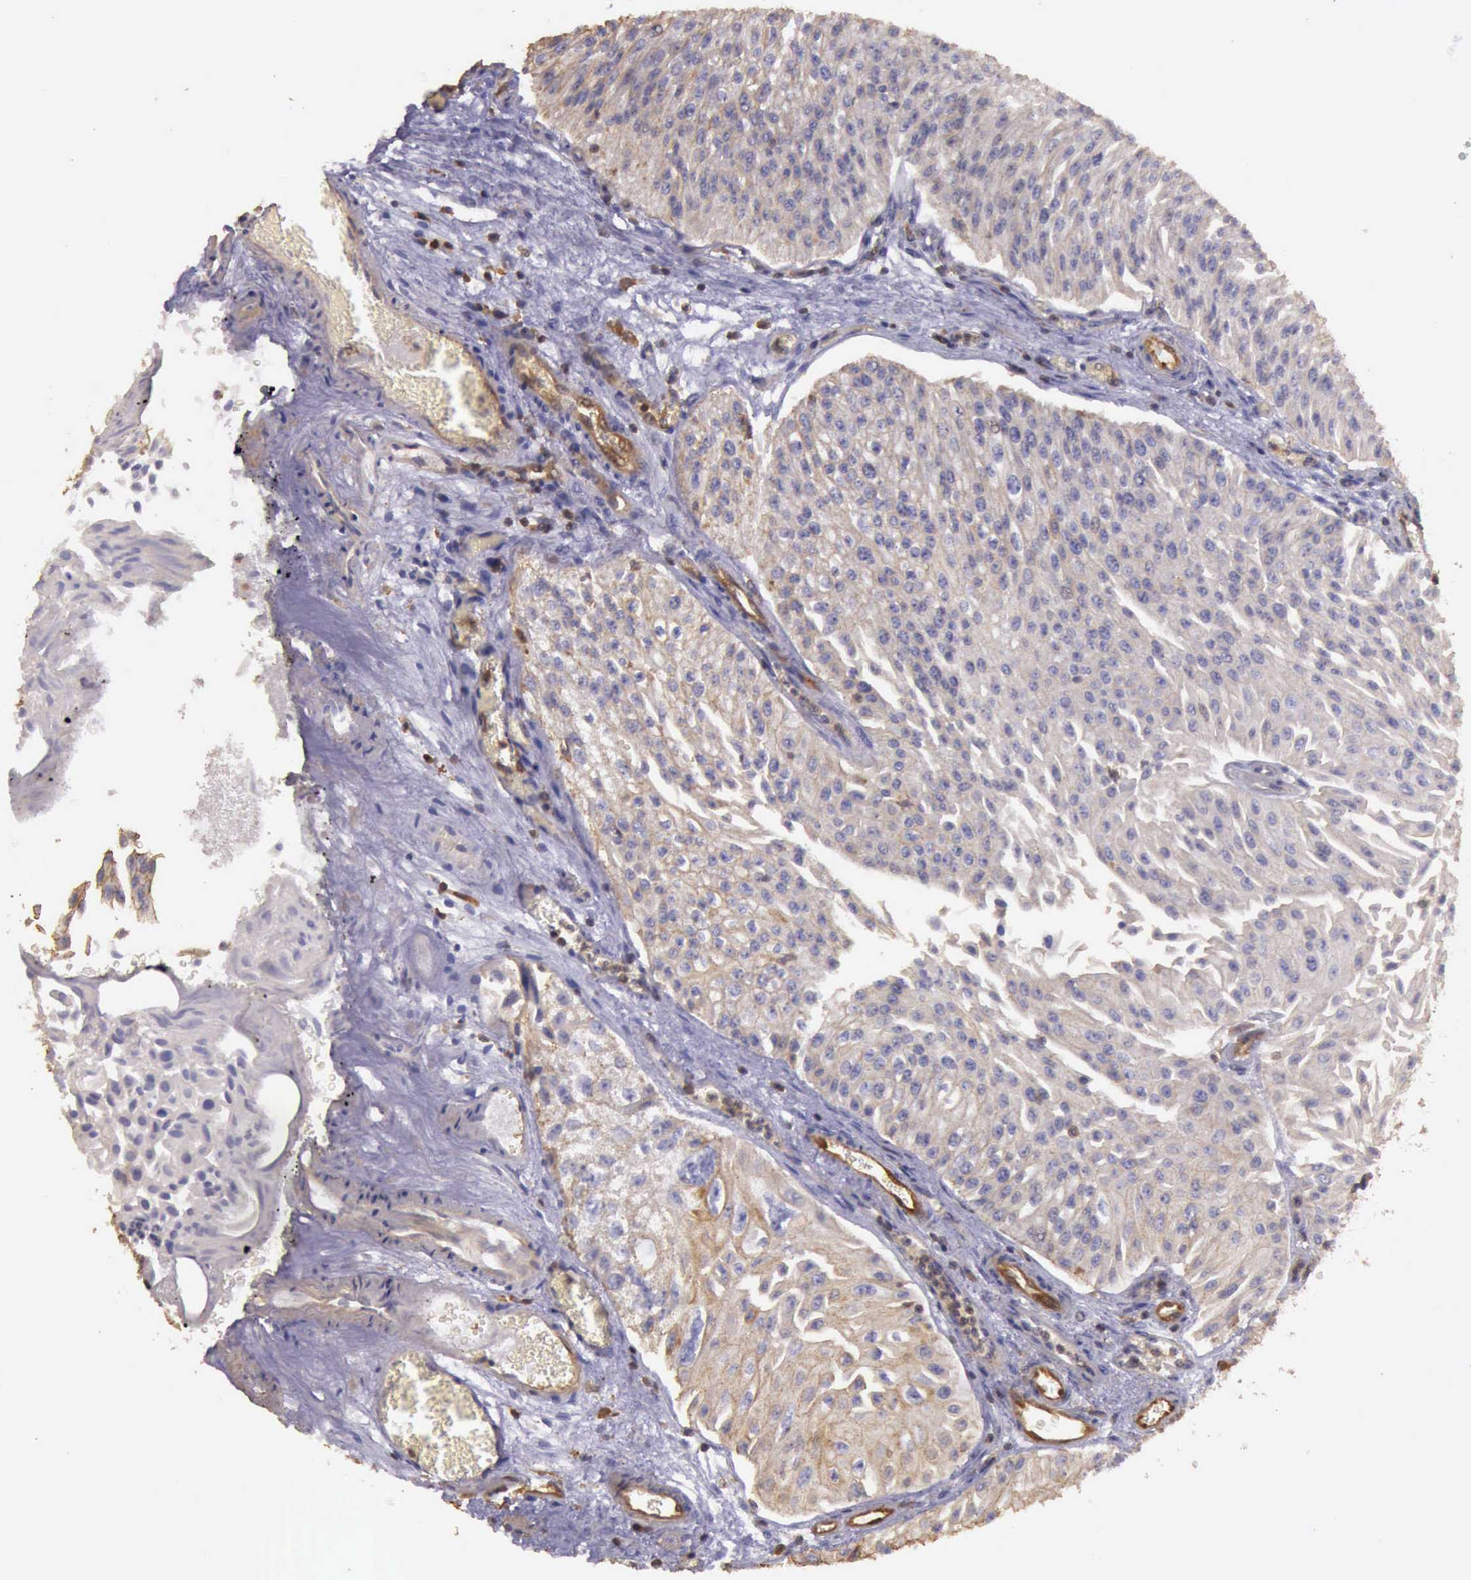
{"staining": {"intensity": "weak", "quantity": "25%-75%", "location": "cytoplasmic/membranous"}, "tissue": "urothelial cancer", "cell_type": "Tumor cells", "image_type": "cancer", "snomed": [{"axis": "morphology", "description": "Urothelial carcinoma, Low grade"}, {"axis": "topography", "description": "Urinary bladder"}], "caption": "Low-grade urothelial carcinoma stained for a protein (brown) displays weak cytoplasmic/membranous positive positivity in about 25%-75% of tumor cells.", "gene": "ARHGAP4", "patient": {"sex": "male", "age": 86}}